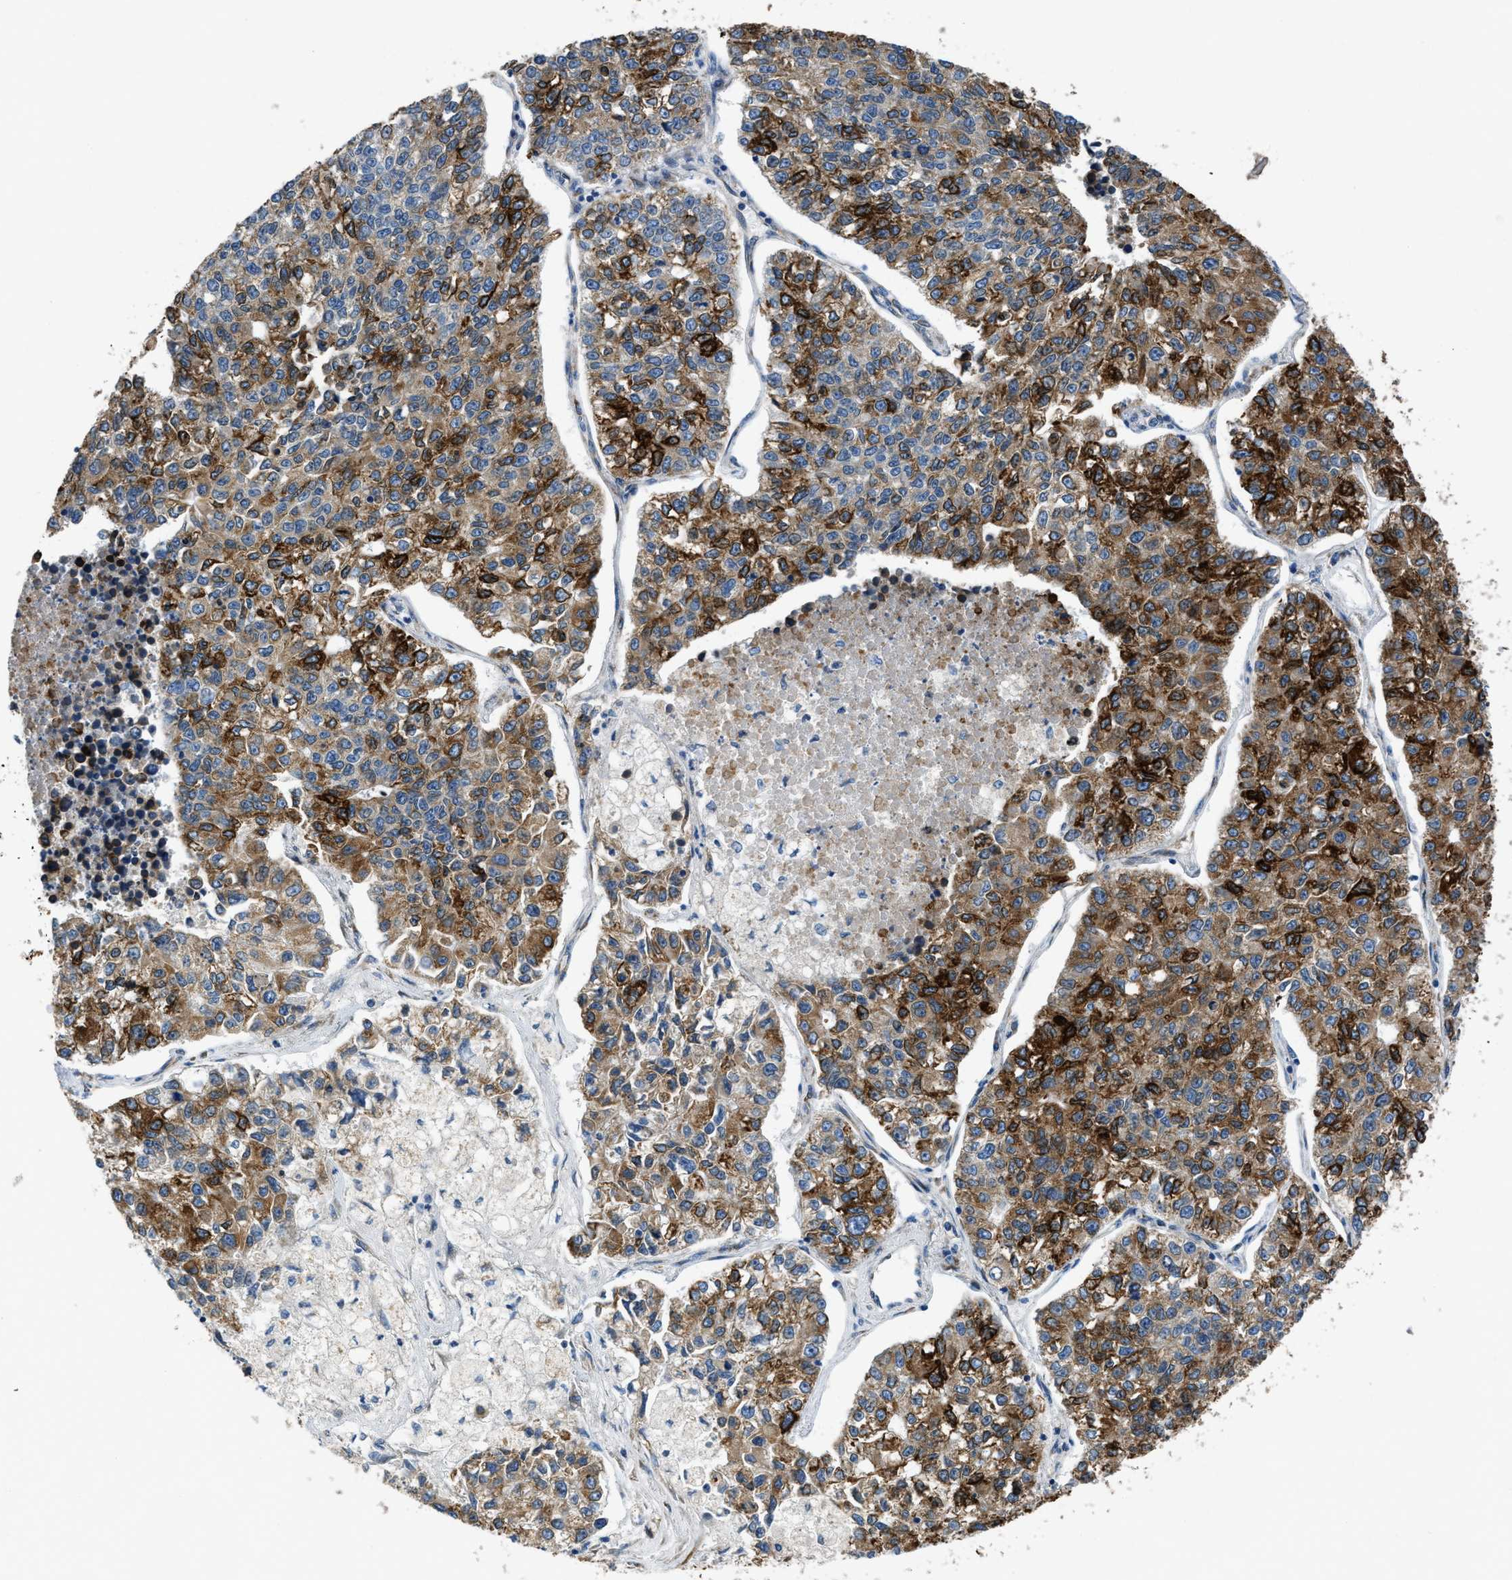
{"staining": {"intensity": "strong", "quantity": ">75%", "location": "cytoplasmic/membranous"}, "tissue": "lung cancer", "cell_type": "Tumor cells", "image_type": "cancer", "snomed": [{"axis": "morphology", "description": "Adenocarcinoma, NOS"}, {"axis": "topography", "description": "Lung"}], "caption": "Strong cytoplasmic/membranous protein positivity is identified in about >75% of tumor cells in lung cancer (adenocarcinoma). Nuclei are stained in blue.", "gene": "GGCX", "patient": {"sex": "male", "age": 49}}